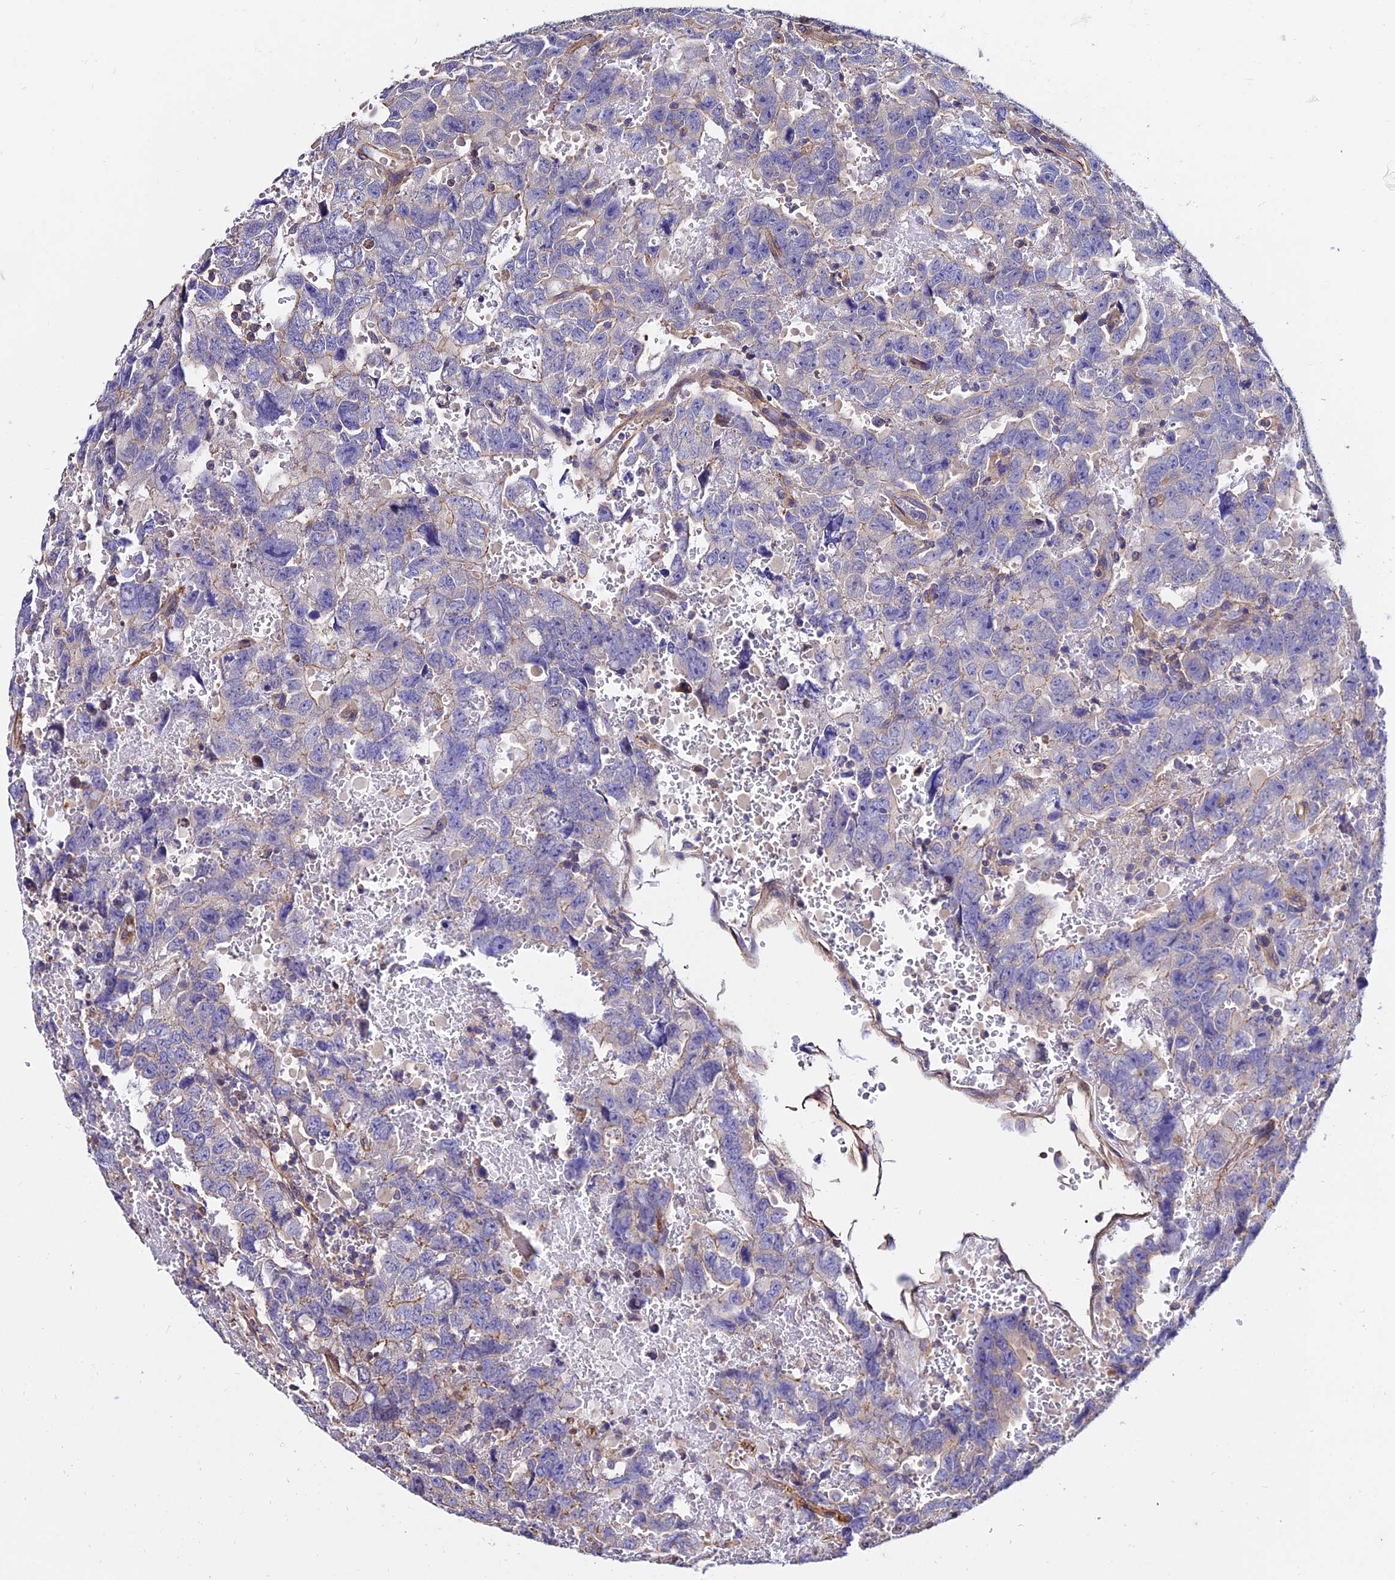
{"staining": {"intensity": "negative", "quantity": "none", "location": "none"}, "tissue": "testis cancer", "cell_type": "Tumor cells", "image_type": "cancer", "snomed": [{"axis": "morphology", "description": "Carcinoma, Embryonal, NOS"}, {"axis": "topography", "description": "Testis"}], "caption": "Tumor cells are negative for protein expression in human embryonal carcinoma (testis).", "gene": "CALM2", "patient": {"sex": "male", "age": 45}}